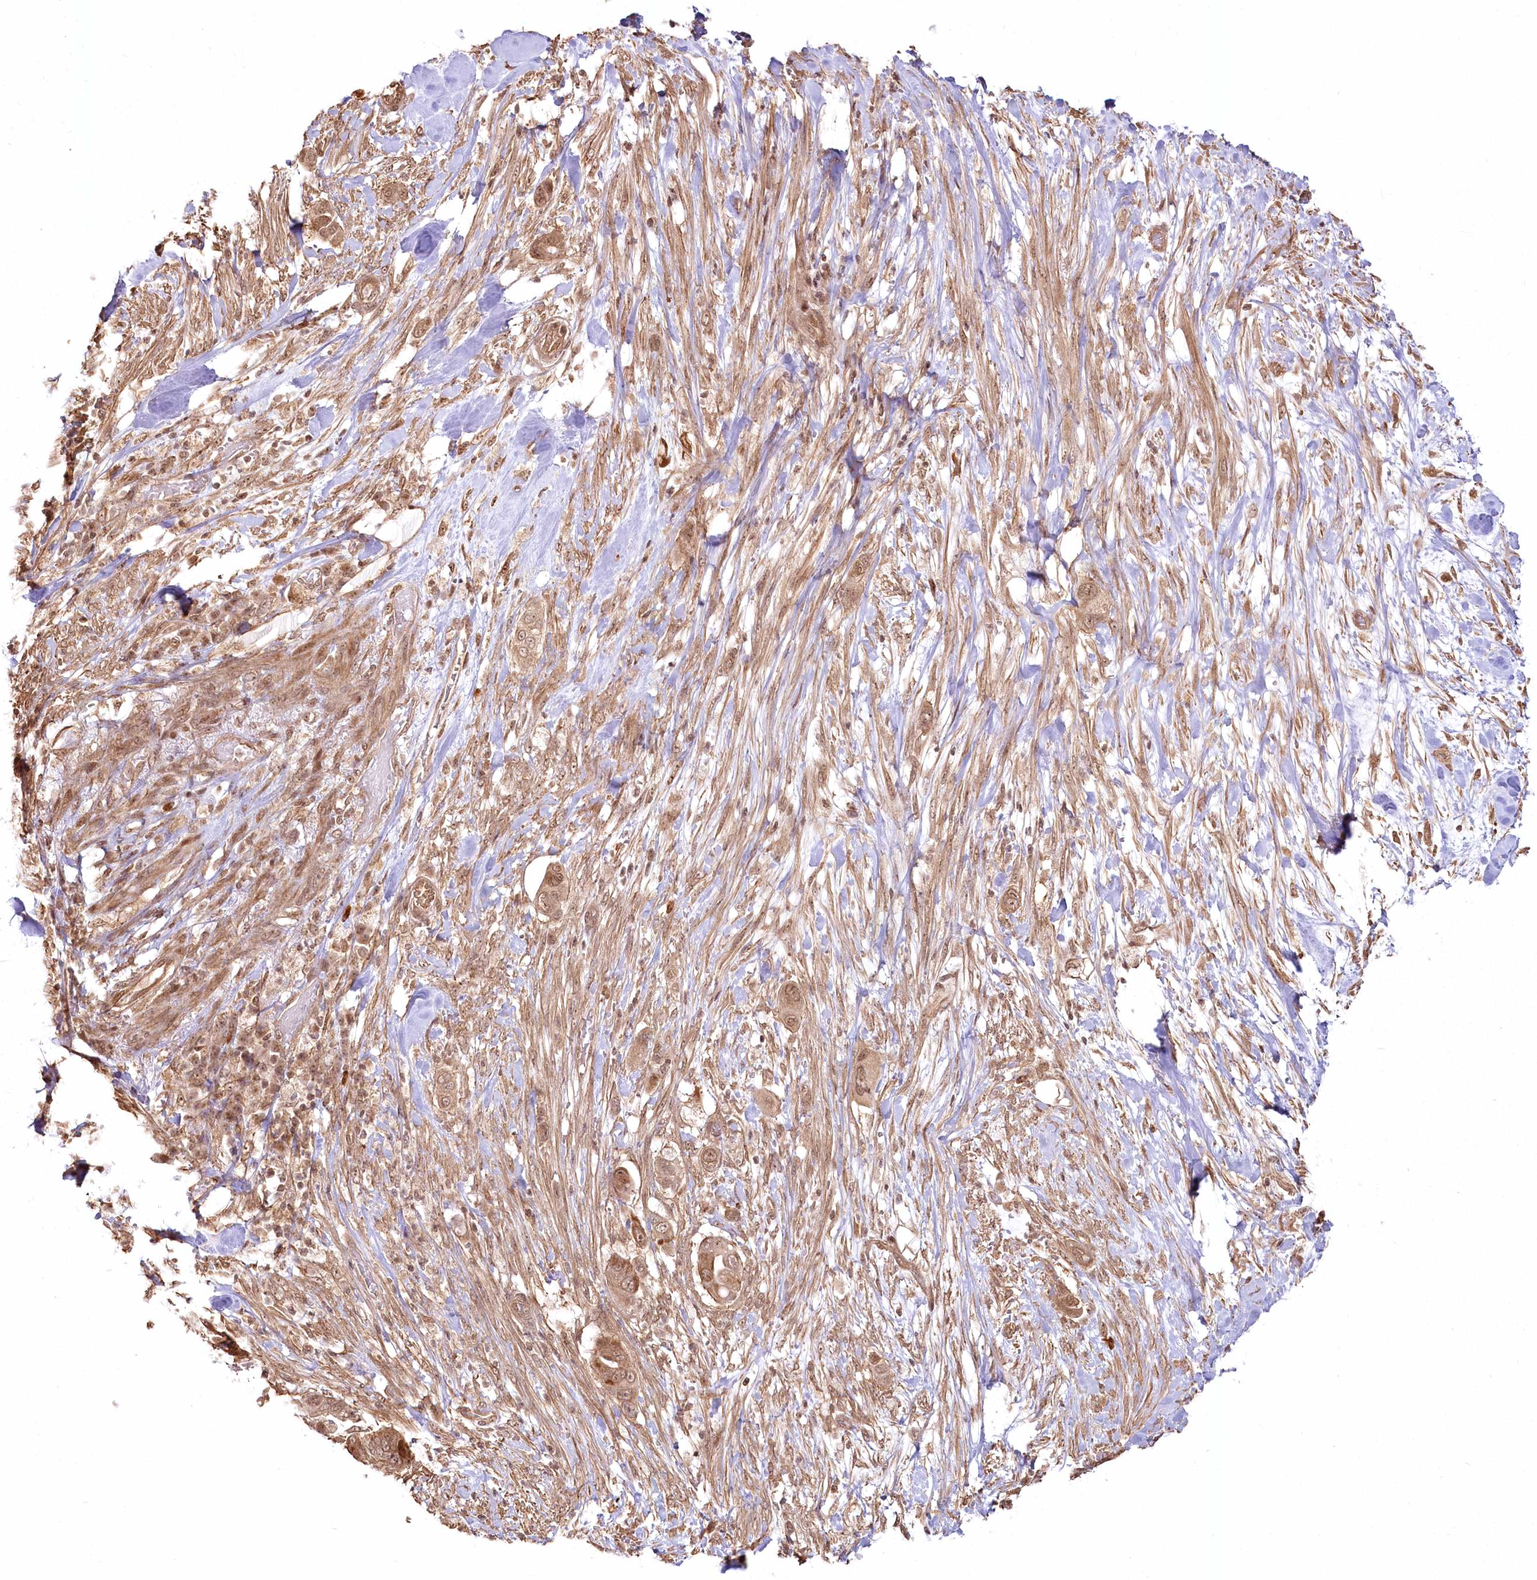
{"staining": {"intensity": "moderate", "quantity": ">75%", "location": "cytoplasmic/membranous,nuclear"}, "tissue": "pancreatic cancer", "cell_type": "Tumor cells", "image_type": "cancer", "snomed": [{"axis": "morphology", "description": "Adenocarcinoma, NOS"}, {"axis": "topography", "description": "Pancreas"}], "caption": "IHC image of neoplastic tissue: human pancreatic cancer stained using IHC exhibits medium levels of moderate protein expression localized specifically in the cytoplasmic/membranous and nuclear of tumor cells, appearing as a cytoplasmic/membranous and nuclear brown color.", "gene": "R3HDM2", "patient": {"sex": "male", "age": 68}}